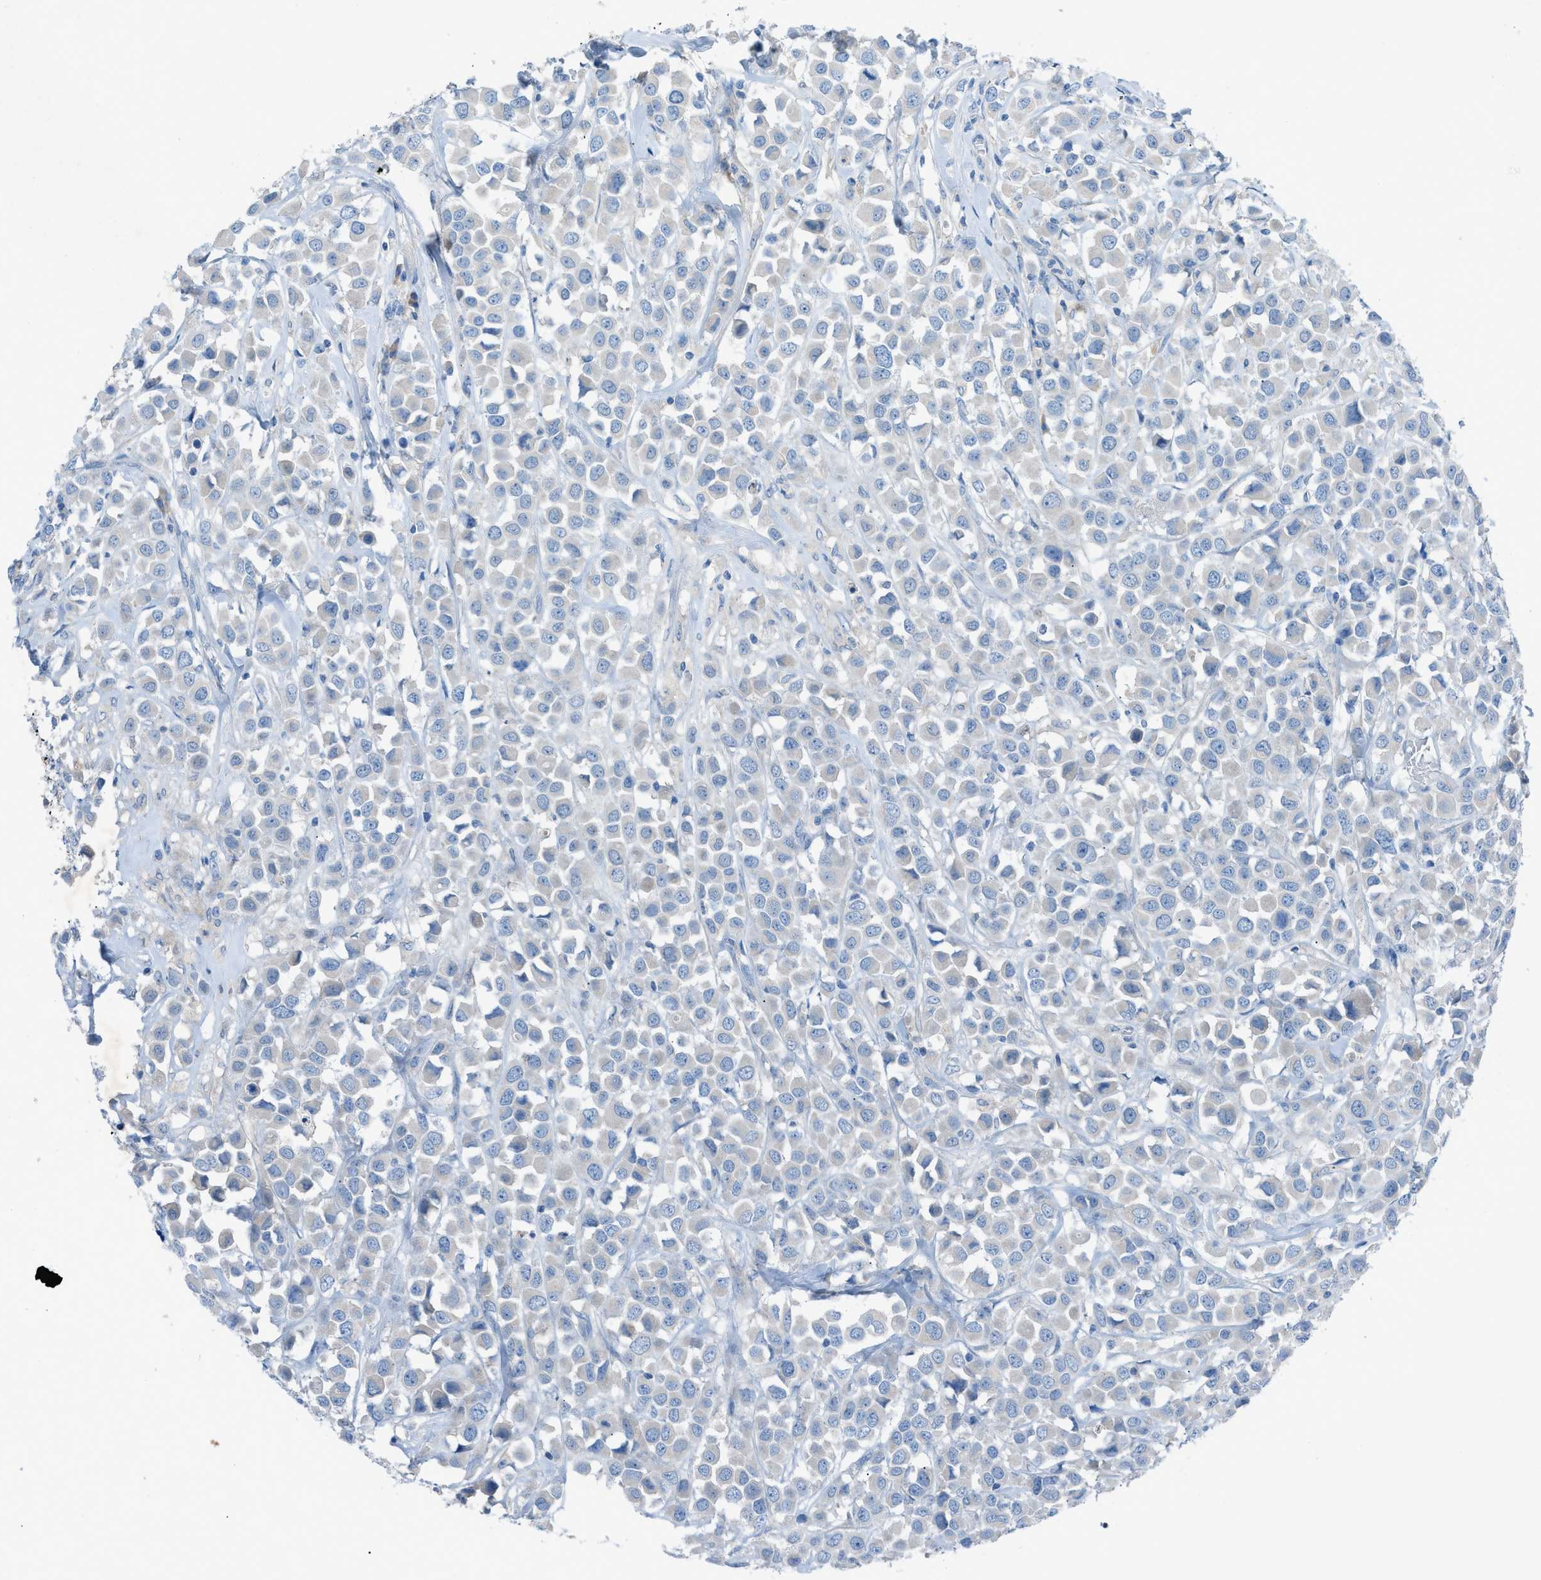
{"staining": {"intensity": "negative", "quantity": "none", "location": "none"}, "tissue": "breast cancer", "cell_type": "Tumor cells", "image_type": "cancer", "snomed": [{"axis": "morphology", "description": "Duct carcinoma"}, {"axis": "topography", "description": "Breast"}], "caption": "Human breast cancer stained for a protein using IHC exhibits no expression in tumor cells.", "gene": "C5AR2", "patient": {"sex": "female", "age": 61}}